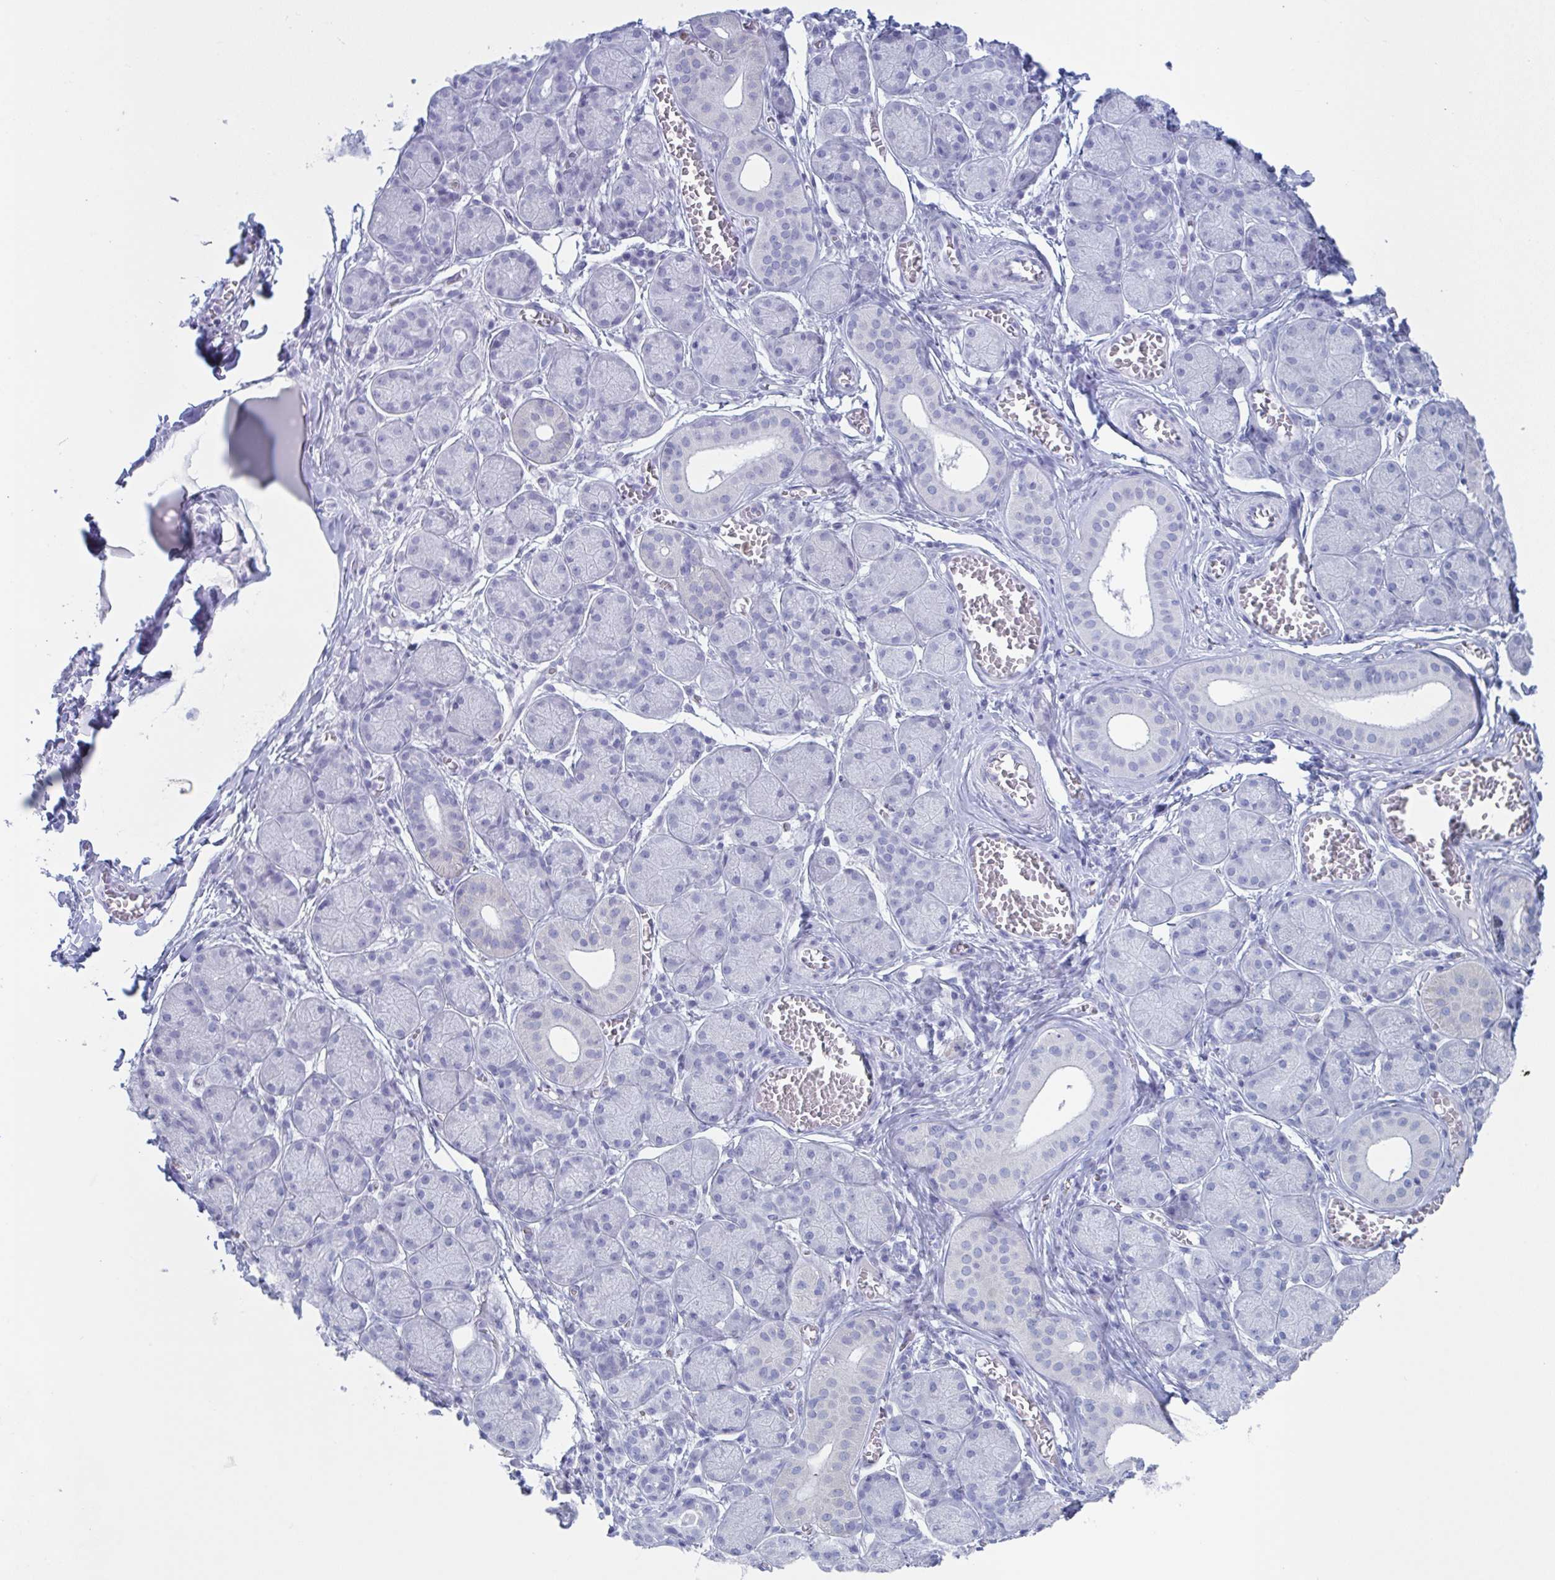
{"staining": {"intensity": "negative", "quantity": "none", "location": "none"}, "tissue": "salivary gland", "cell_type": "Glandular cells", "image_type": "normal", "snomed": [{"axis": "morphology", "description": "Normal tissue, NOS"}, {"axis": "topography", "description": "Salivary gland"}], "caption": "Salivary gland was stained to show a protein in brown. There is no significant expression in glandular cells. (IHC, brightfield microscopy, high magnification).", "gene": "CYP4F11", "patient": {"sex": "female", "age": 24}}